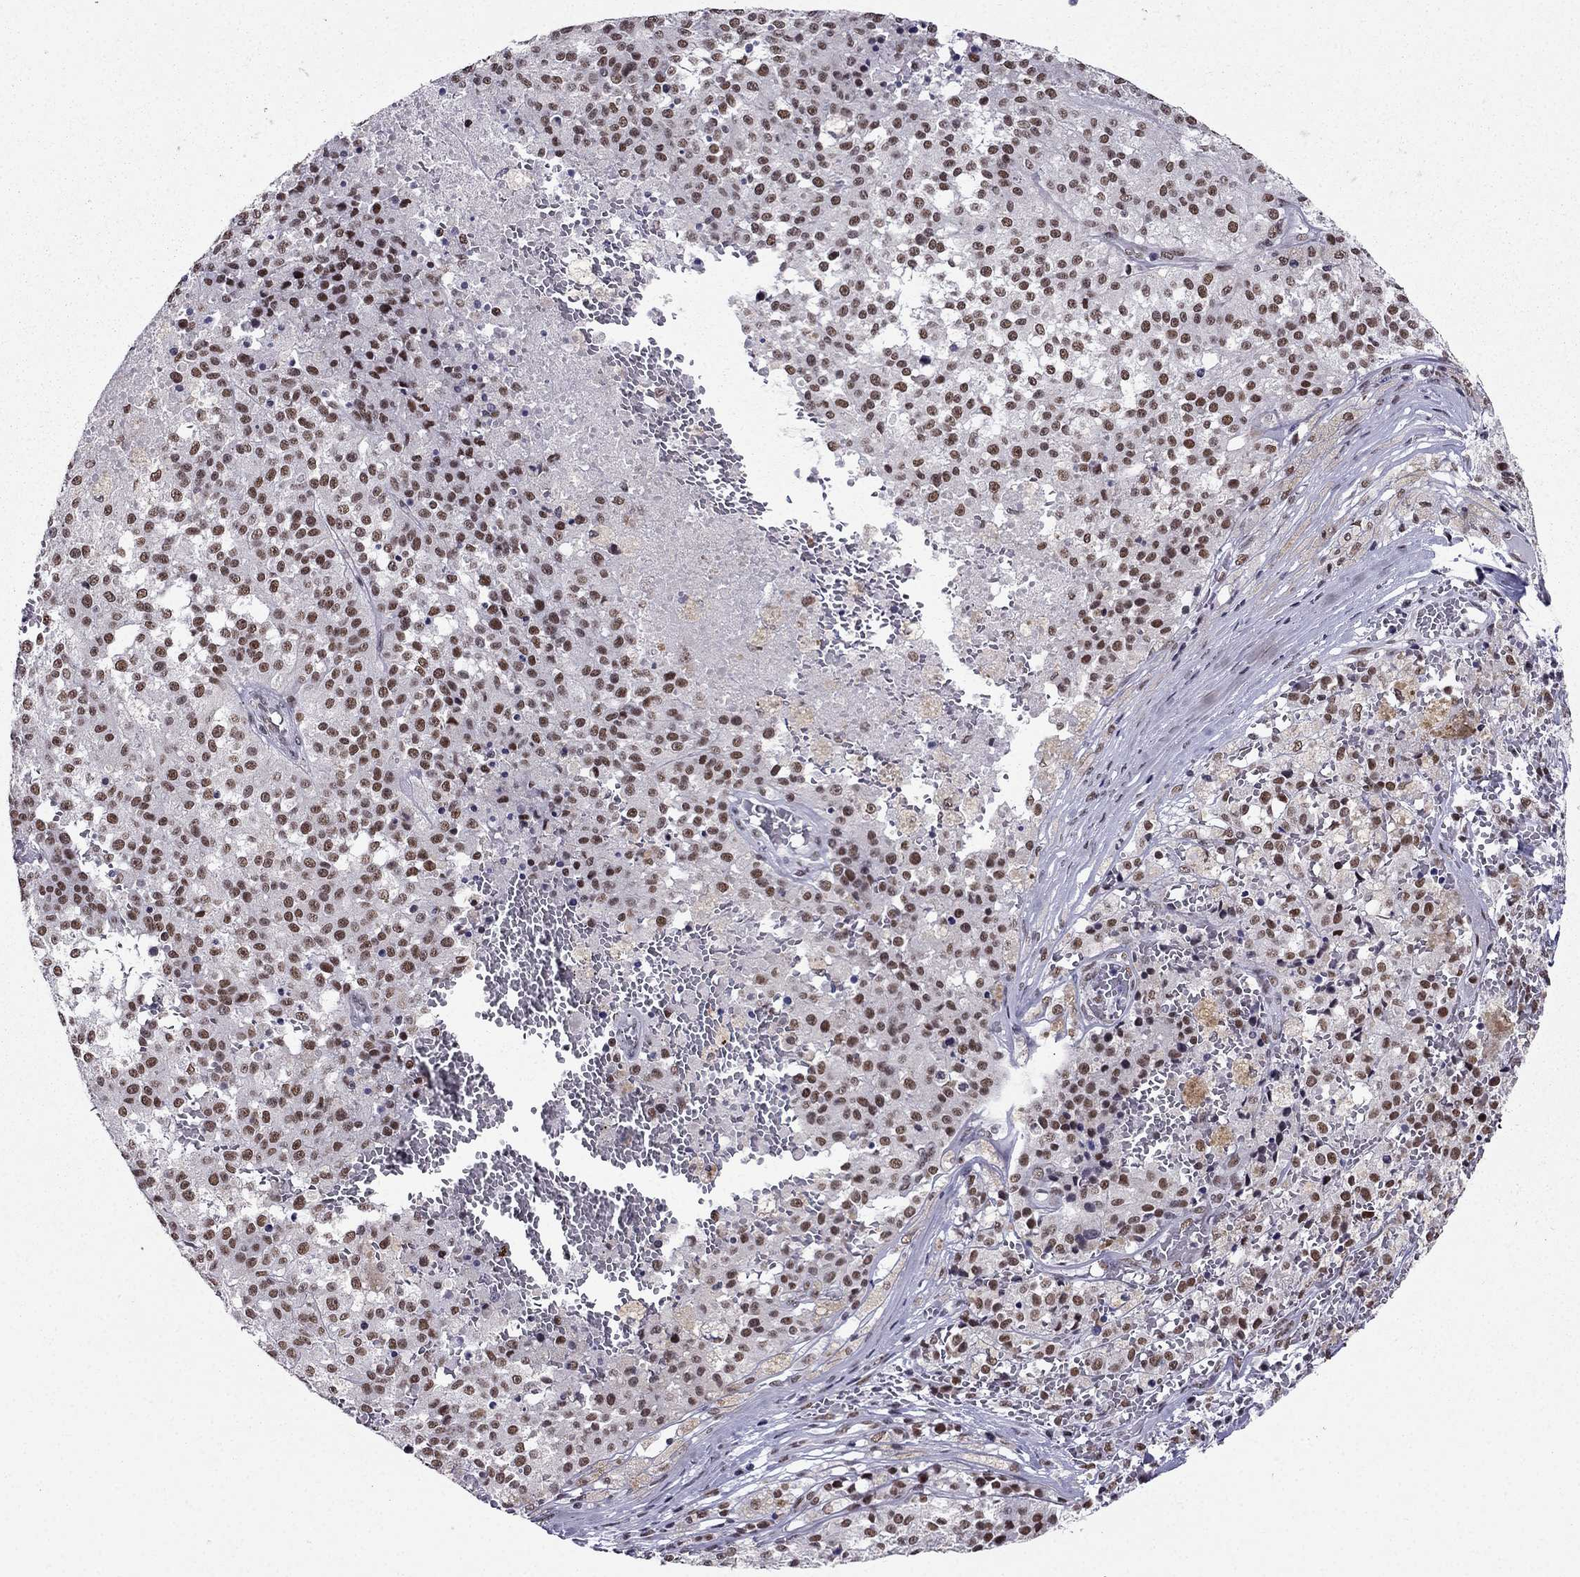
{"staining": {"intensity": "moderate", "quantity": ">75%", "location": "nuclear"}, "tissue": "melanoma", "cell_type": "Tumor cells", "image_type": "cancer", "snomed": [{"axis": "morphology", "description": "Malignant melanoma, Metastatic site"}, {"axis": "topography", "description": "Lymph node"}], "caption": "High-magnification brightfield microscopy of melanoma stained with DAB (brown) and counterstained with hematoxylin (blue). tumor cells exhibit moderate nuclear staining is present in about>75% of cells.", "gene": "ZNF420", "patient": {"sex": "female", "age": 64}}